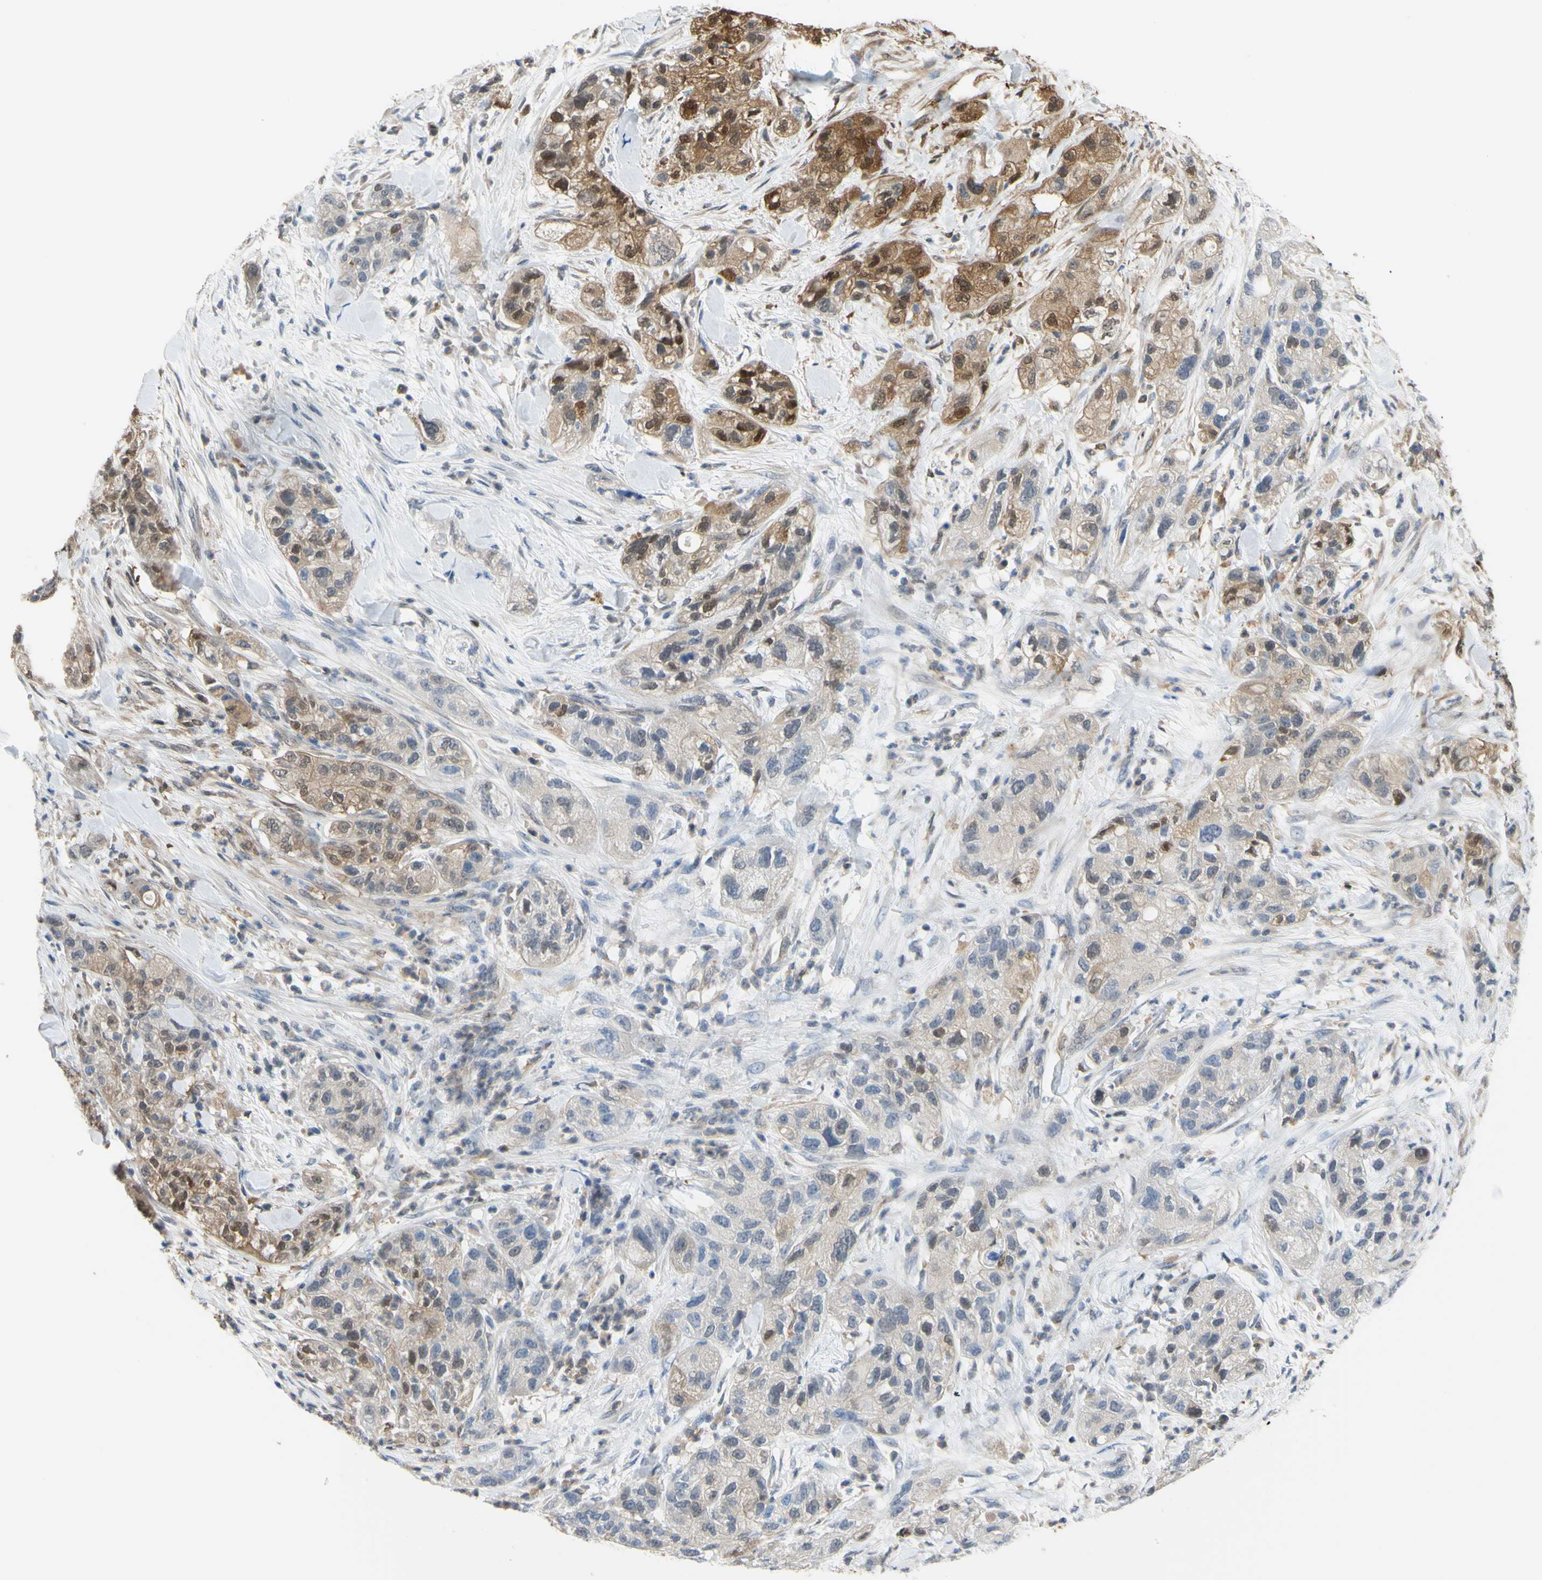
{"staining": {"intensity": "moderate", "quantity": "25%-75%", "location": "cytoplasmic/membranous,nuclear"}, "tissue": "pancreatic cancer", "cell_type": "Tumor cells", "image_type": "cancer", "snomed": [{"axis": "morphology", "description": "Adenocarcinoma, NOS"}, {"axis": "topography", "description": "Pancreas"}], "caption": "Pancreatic cancer (adenocarcinoma) tissue exhibits moderate cytoplasmic/membranous and nuclear positivity in approximately 25%-75% of tumor cells, visualized by immunohistochemistry. The staining was performed using DAB, with brown indicating positive protein expression. Nuclei are stained blue with hematoxylin.", "gene": "UPK3B", "patient": {"sex": "female", "age": 78}}